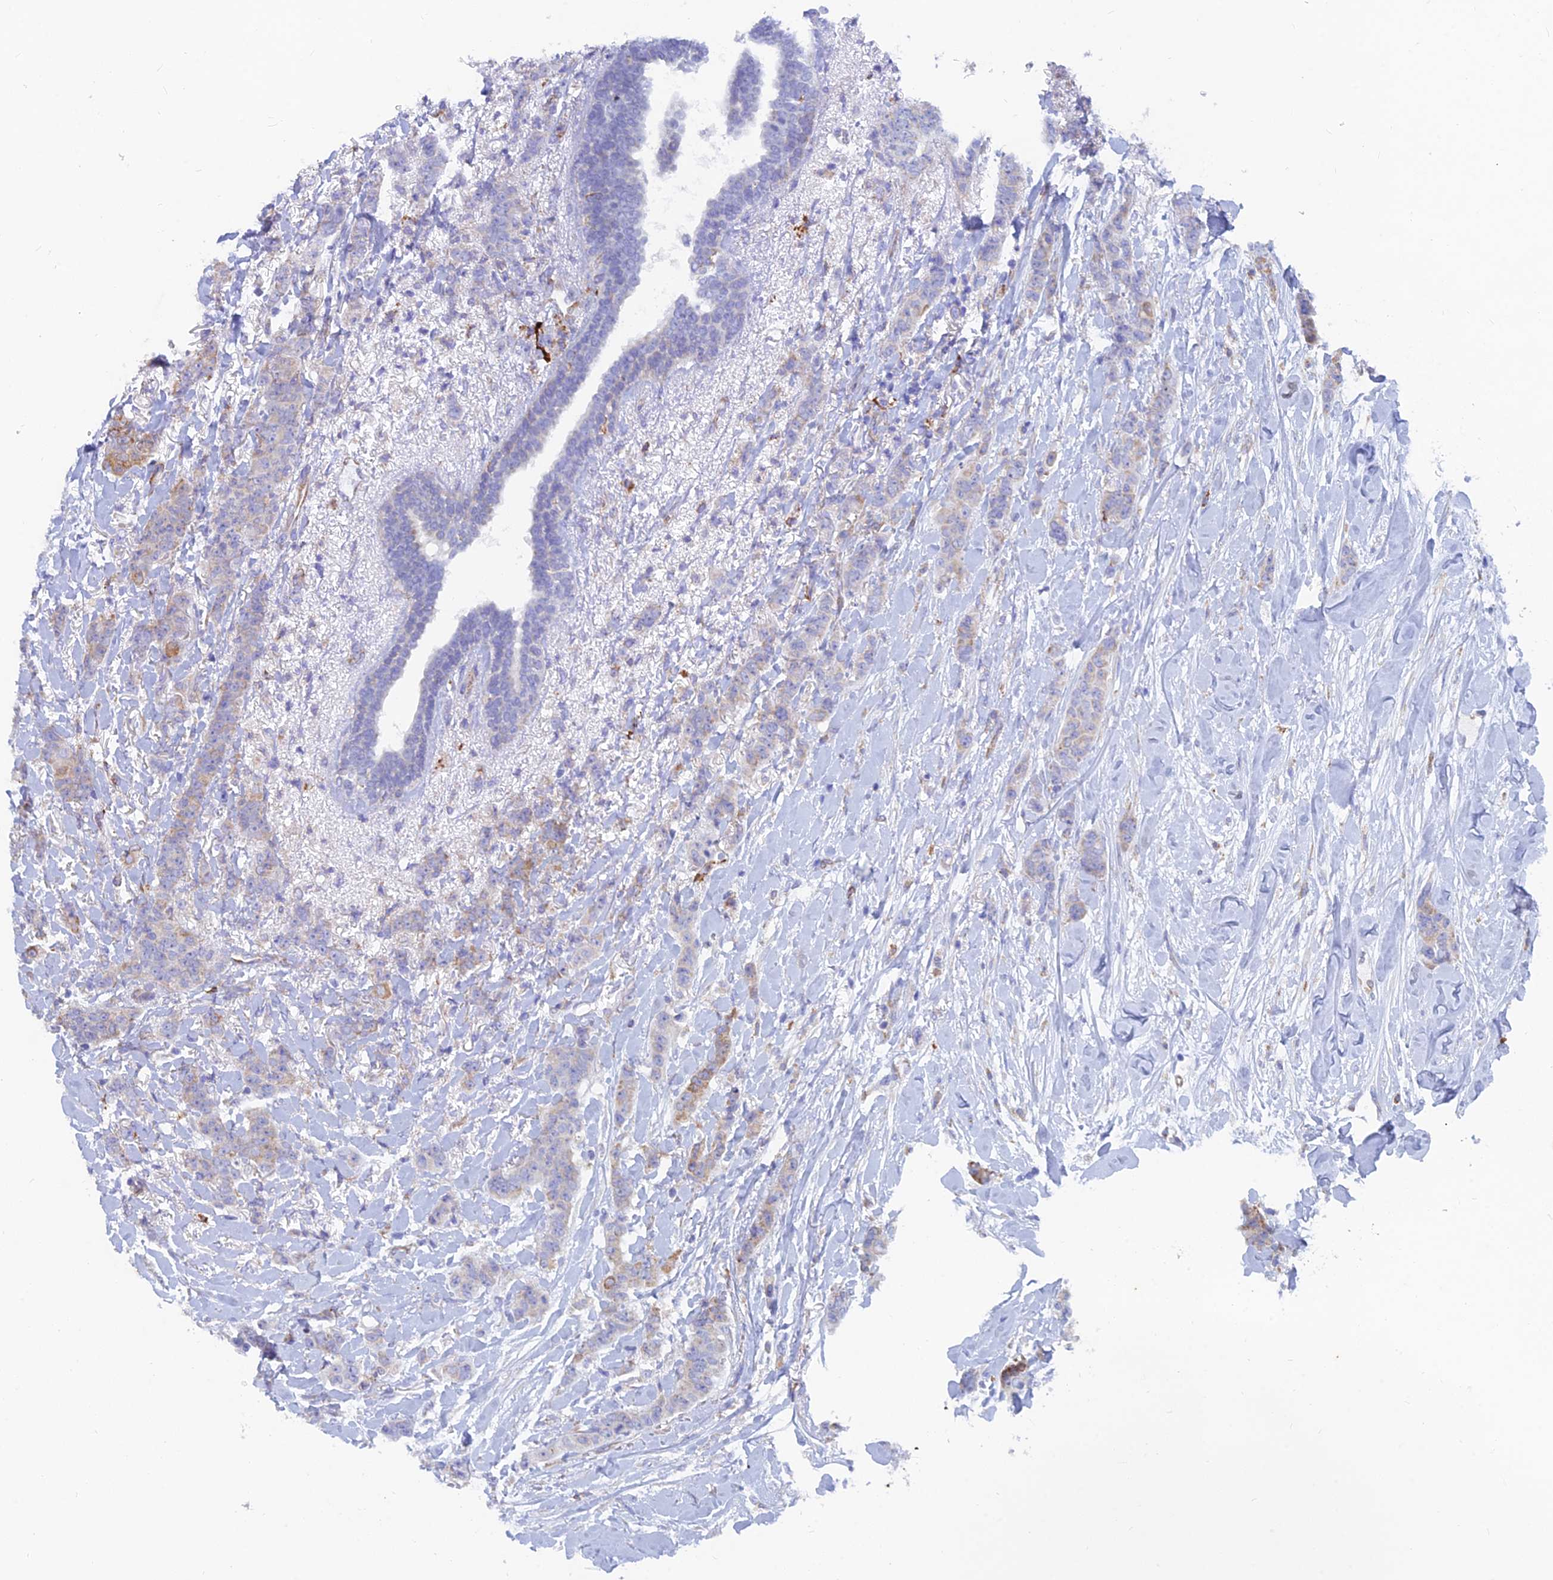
{"staining": {"intensity": "weak", "quantity": "<25%", "location": "cytoplasmic/membranous"}, "tissue": "breast cancer", "cell_type": "Tumor cells", "image_type": "cancer", "snomed": [{"axis": "morphology", "description": "Duct carcinoma"}, {"axis": "topography", "description": "Breast"}], "caption": "Immunohistochemistry of human breast intraductal carcinoma demonstrates no staining in tumor cells.", "gene": "WDR35", "patient": {"sex": "female", "age": 40}}